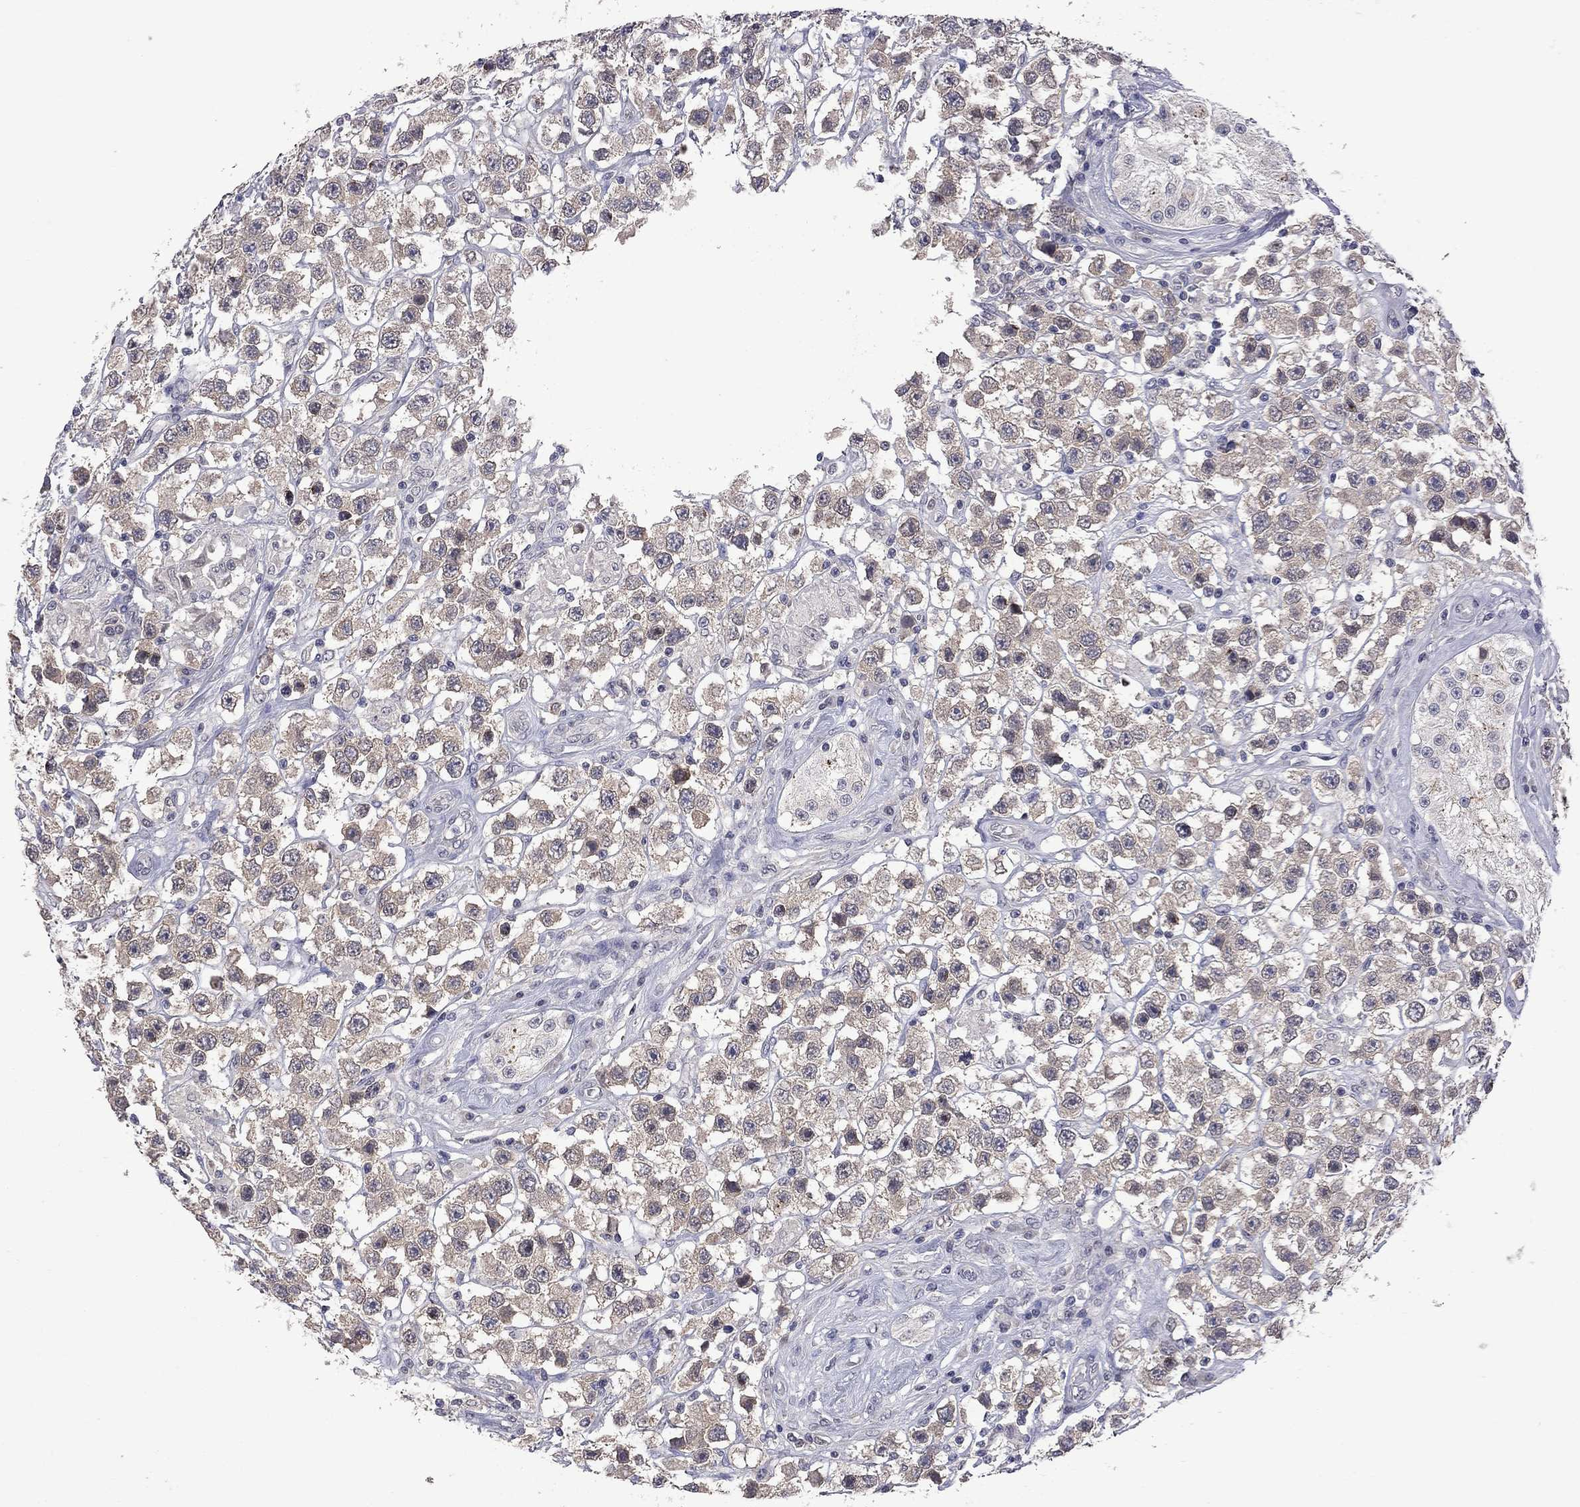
{"staining": {"intensity": "weak", "quantity": "25%-75%", "location": "cytoplasmic/membranous"}, "tissue": "testis cancer", "cell_type": "Tumor cells", "image_type": "cancer", "snomed": [{"axis": "morphology", "description": "Seminoma, NOS"}, {"axis": "topography", "description": "Testis"}], "caption": "The photomicrograph displays staining of seminoma (testis), revealing weak cytoplasmic/membranous protein staining (brown color) within tumor cells.", "gene": "FABP12", "patient": {"sex": "male", "age": 45}}